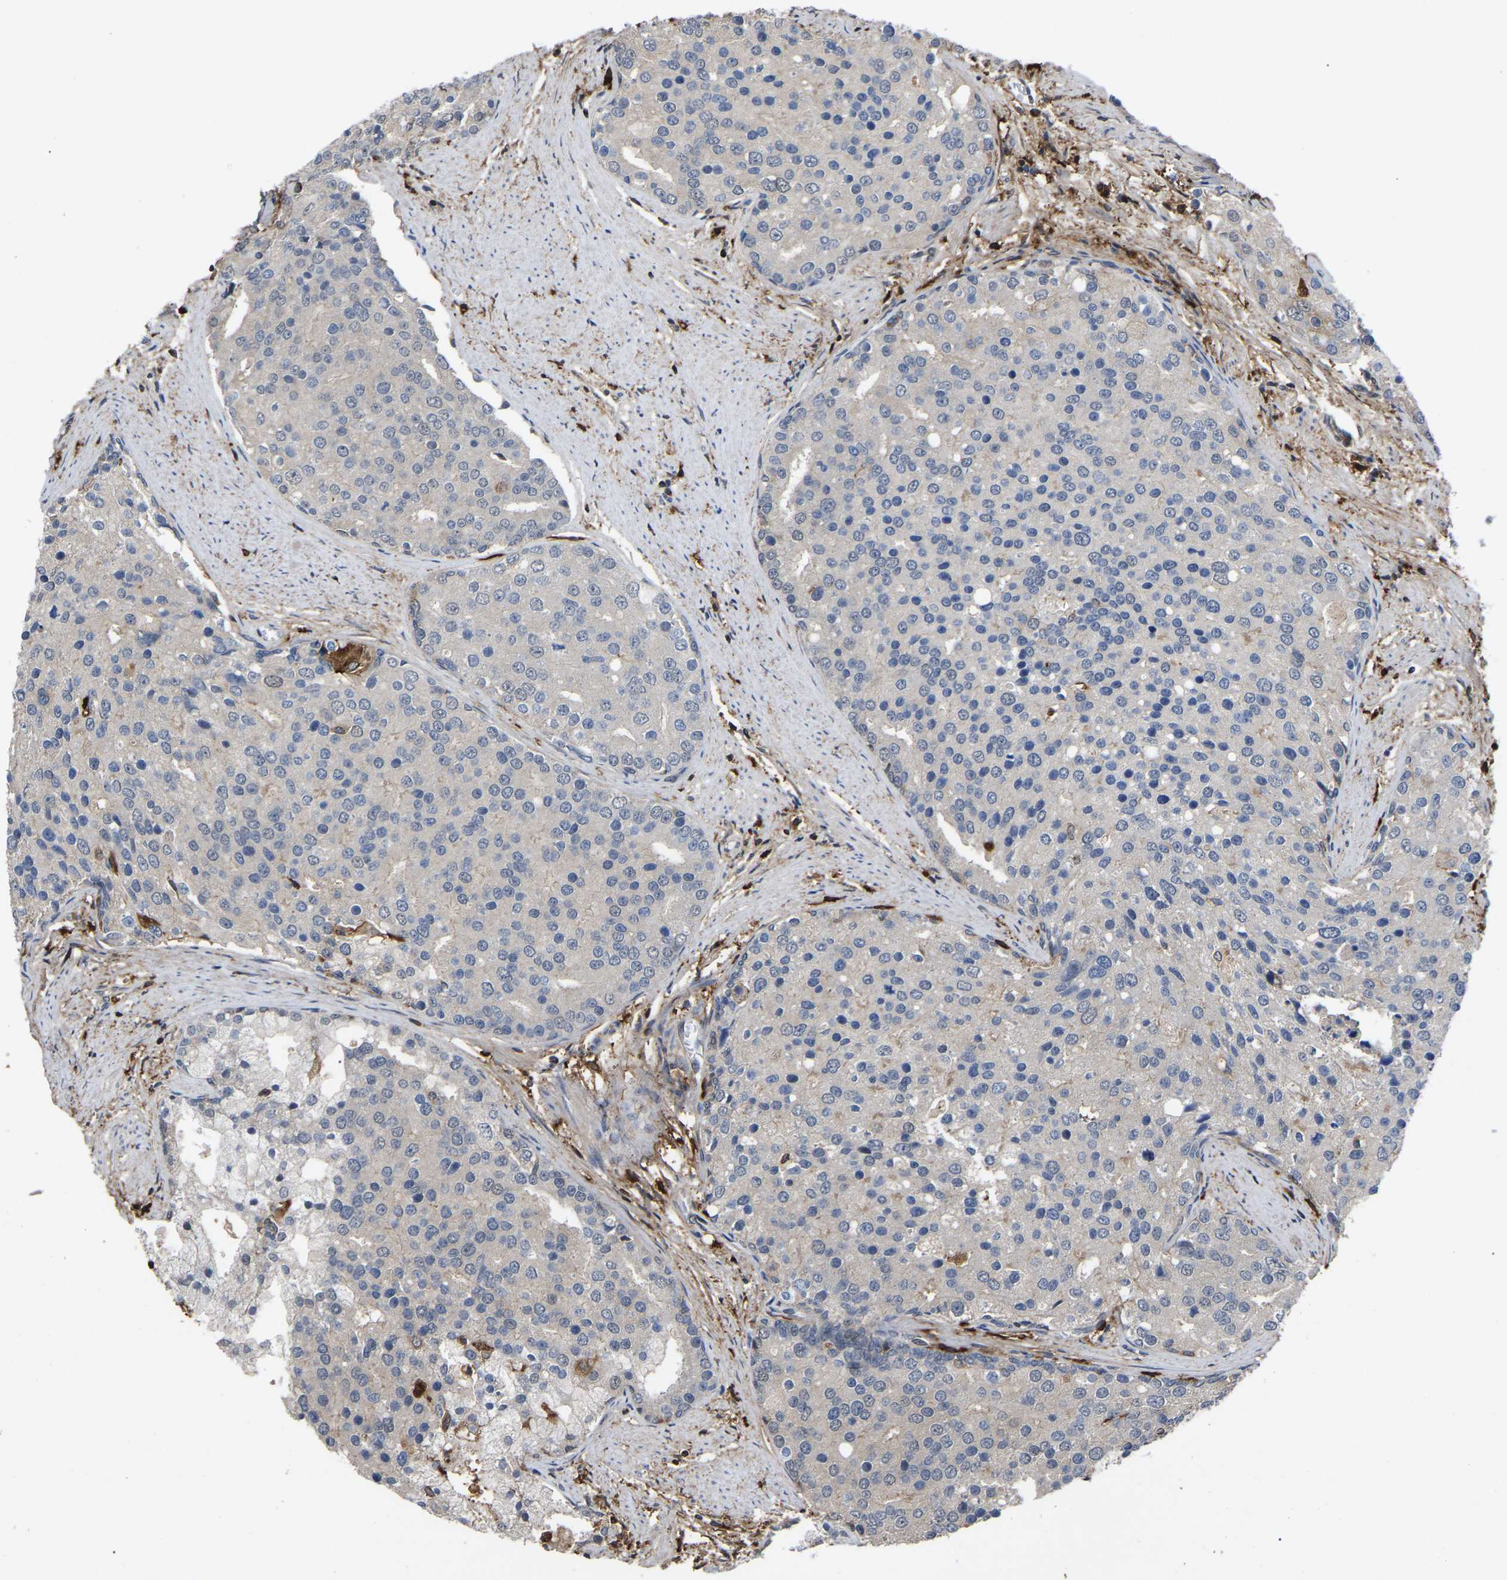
{"staining": {"intensity": "negative", "quantity": "none", "location": "none"}, "tissue": "prostate cancer", "cell_type": "Tumor cells", "image_type": "cancer", "snomed": [{"axis": "morphology", "description": "Adenocarcinoma, High grade"}, {"axis": "topography", "description": "Prostate"}], "caption": "The micrograph shows no staining of tumor cells in prostate high-grade adenocarcinoma.", "gene": "CIT", "patient": {"sex": "male", "age": 50}}